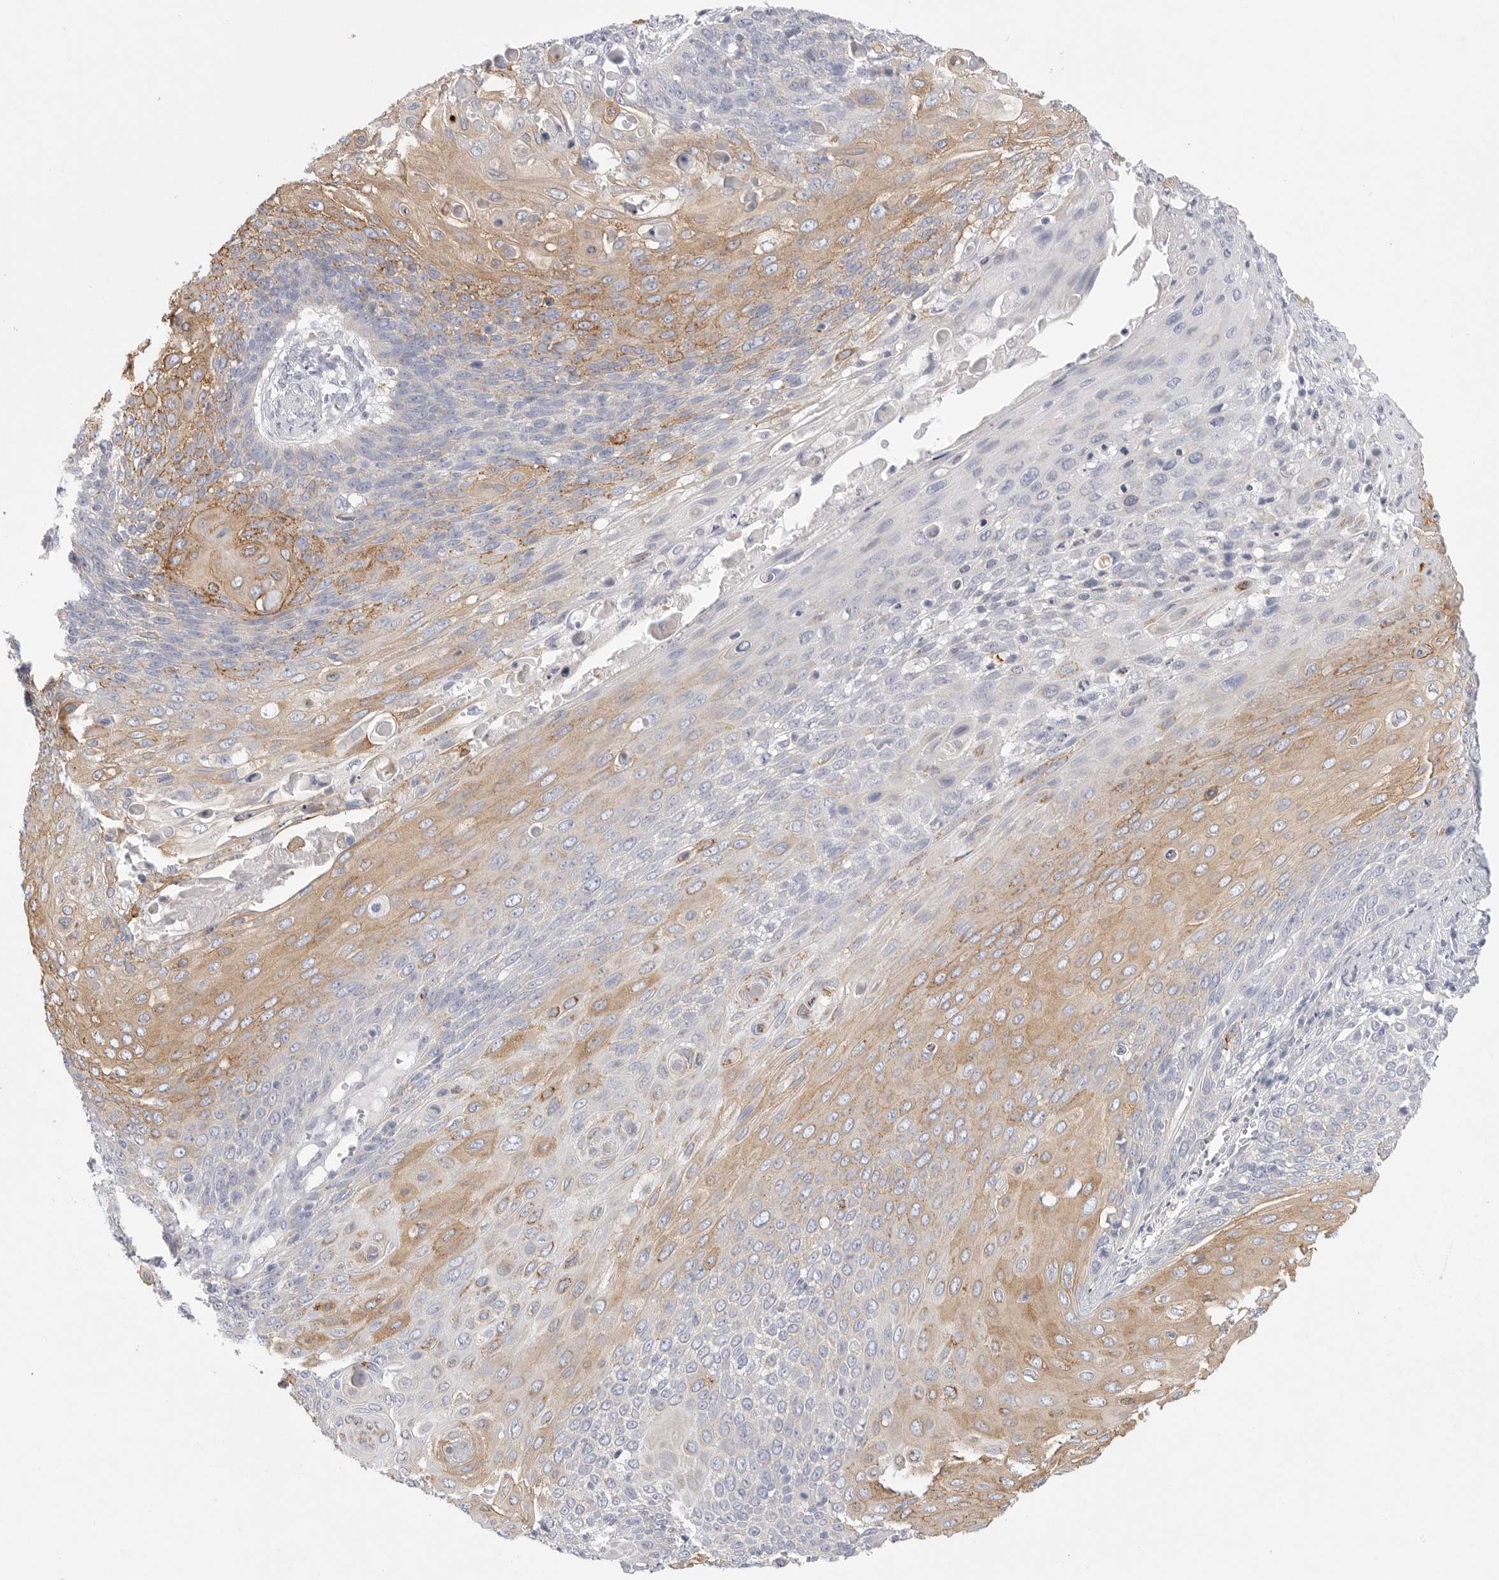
{"staining": {"intensity": "moderate", "quantity": "25%-75%", "location": "cytoplasmic/membranous"}, "tissue": "cervical cancer", "cell_type": "Tumor cells", "image_type": "cancer", "snomed": [{"axis": "morphology", "description": "Squamous cell carcinoma, NOS"}, {"axis": "topography", "description": "Cervix"}], "caption": "Moderate cytoplasmic/membranous staining is identified in about 25%-75% of tumor cells in cervical cancer (squamous cell carcinoma).", "gene": "ELP3", "patient": {"sex": "female", "age": 39}}